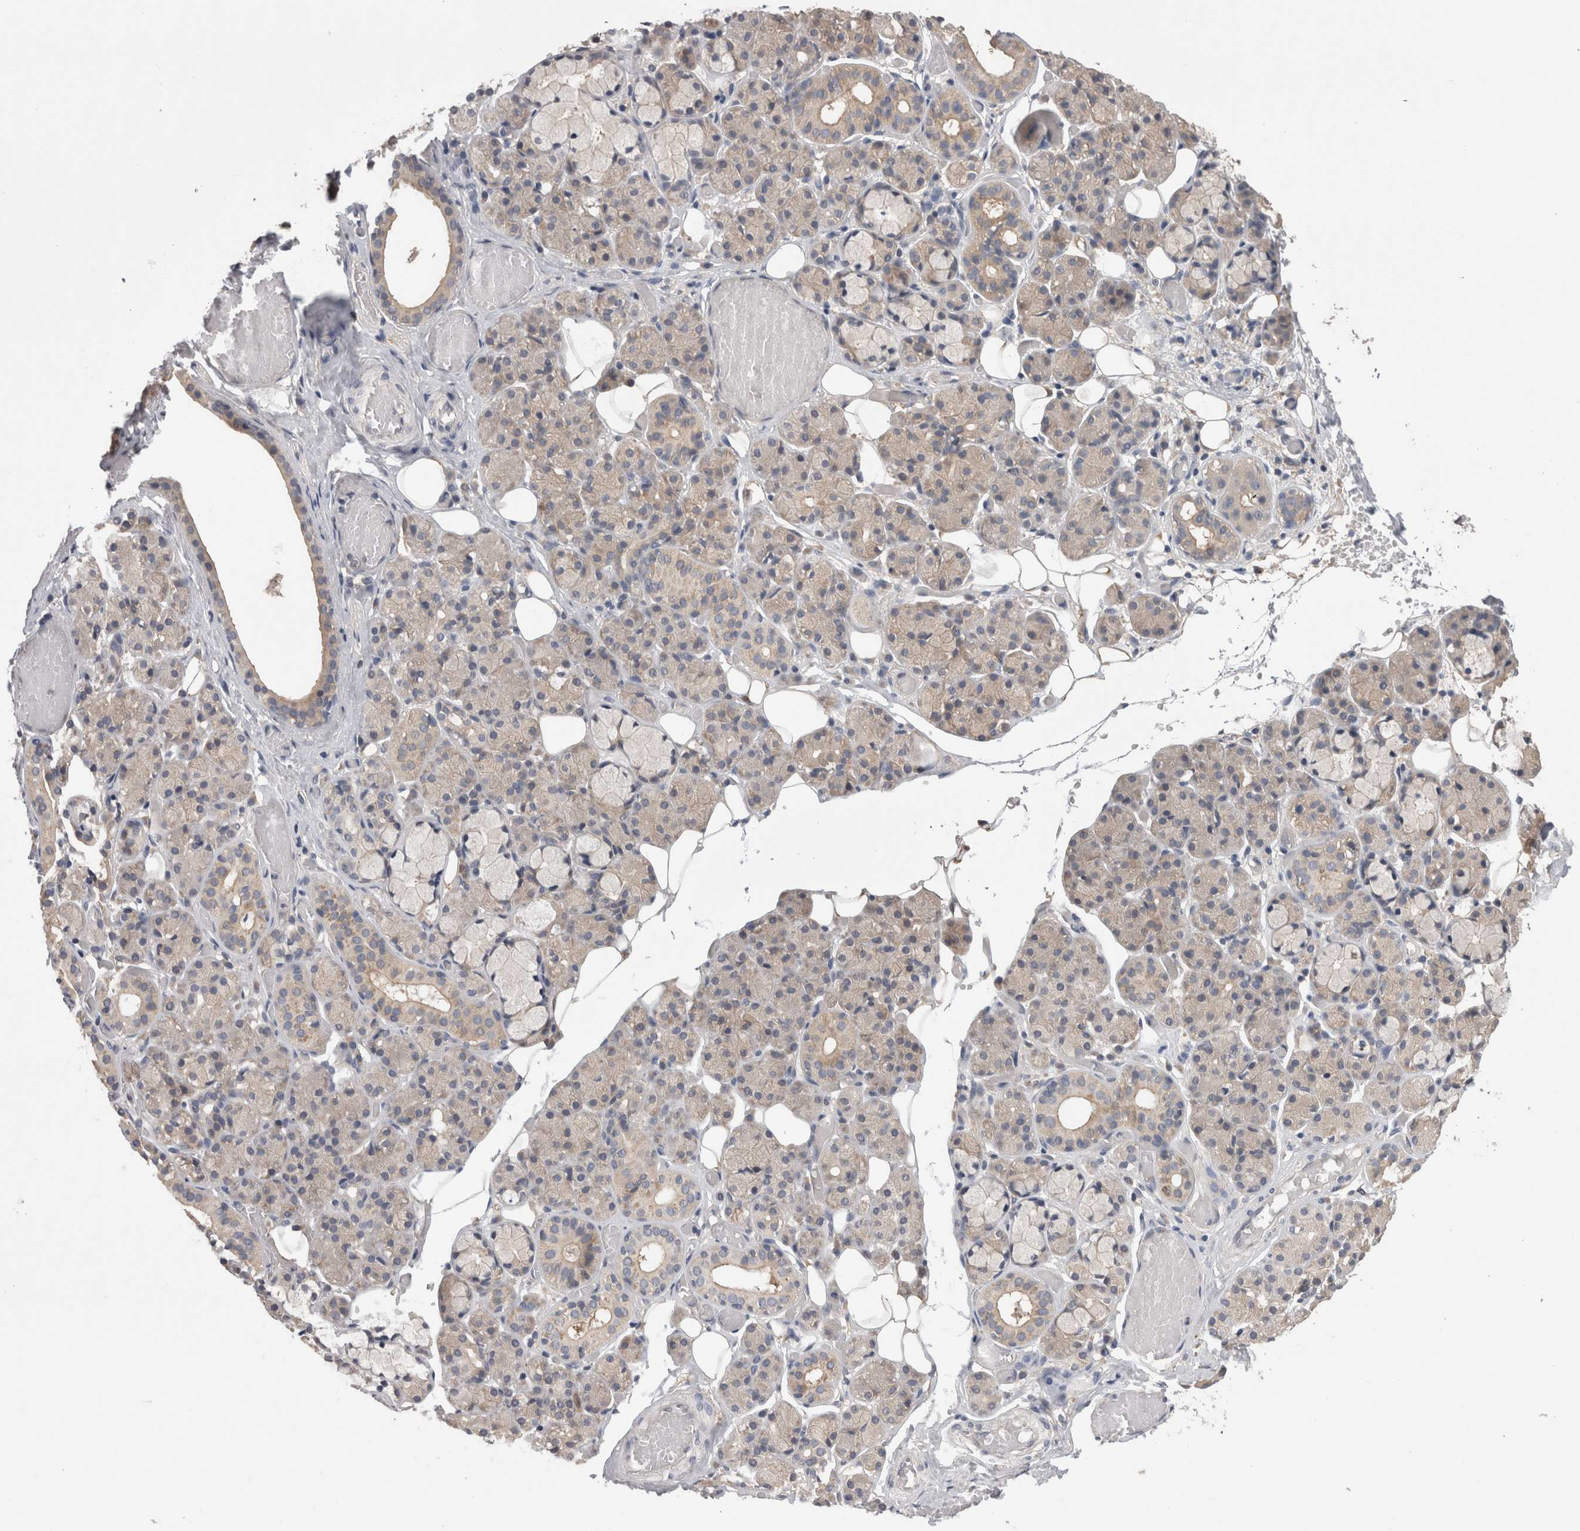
{"staining": {"intensity": "weak", "quantity": "25%-75%", "location": "cytoplasmic/membranous"}, "tissue": "salivary gland", "cell_type": "Glandular cells", "image_type": "normal", "snomed": [{"axis": "morphology", "description": "Normal tissue, NOS"}, {"axis": "topography", "description": "Salivary gland"}], "caption": "IHC image of normal salivary gland stained for a protein (brown), which demonstrates low levels of weak cytoplasmic/membranous expression in approximately 25%-75% of glandular cells.", "gene": "DCTN6", "patient": {"sex": "male", "age": 63}}